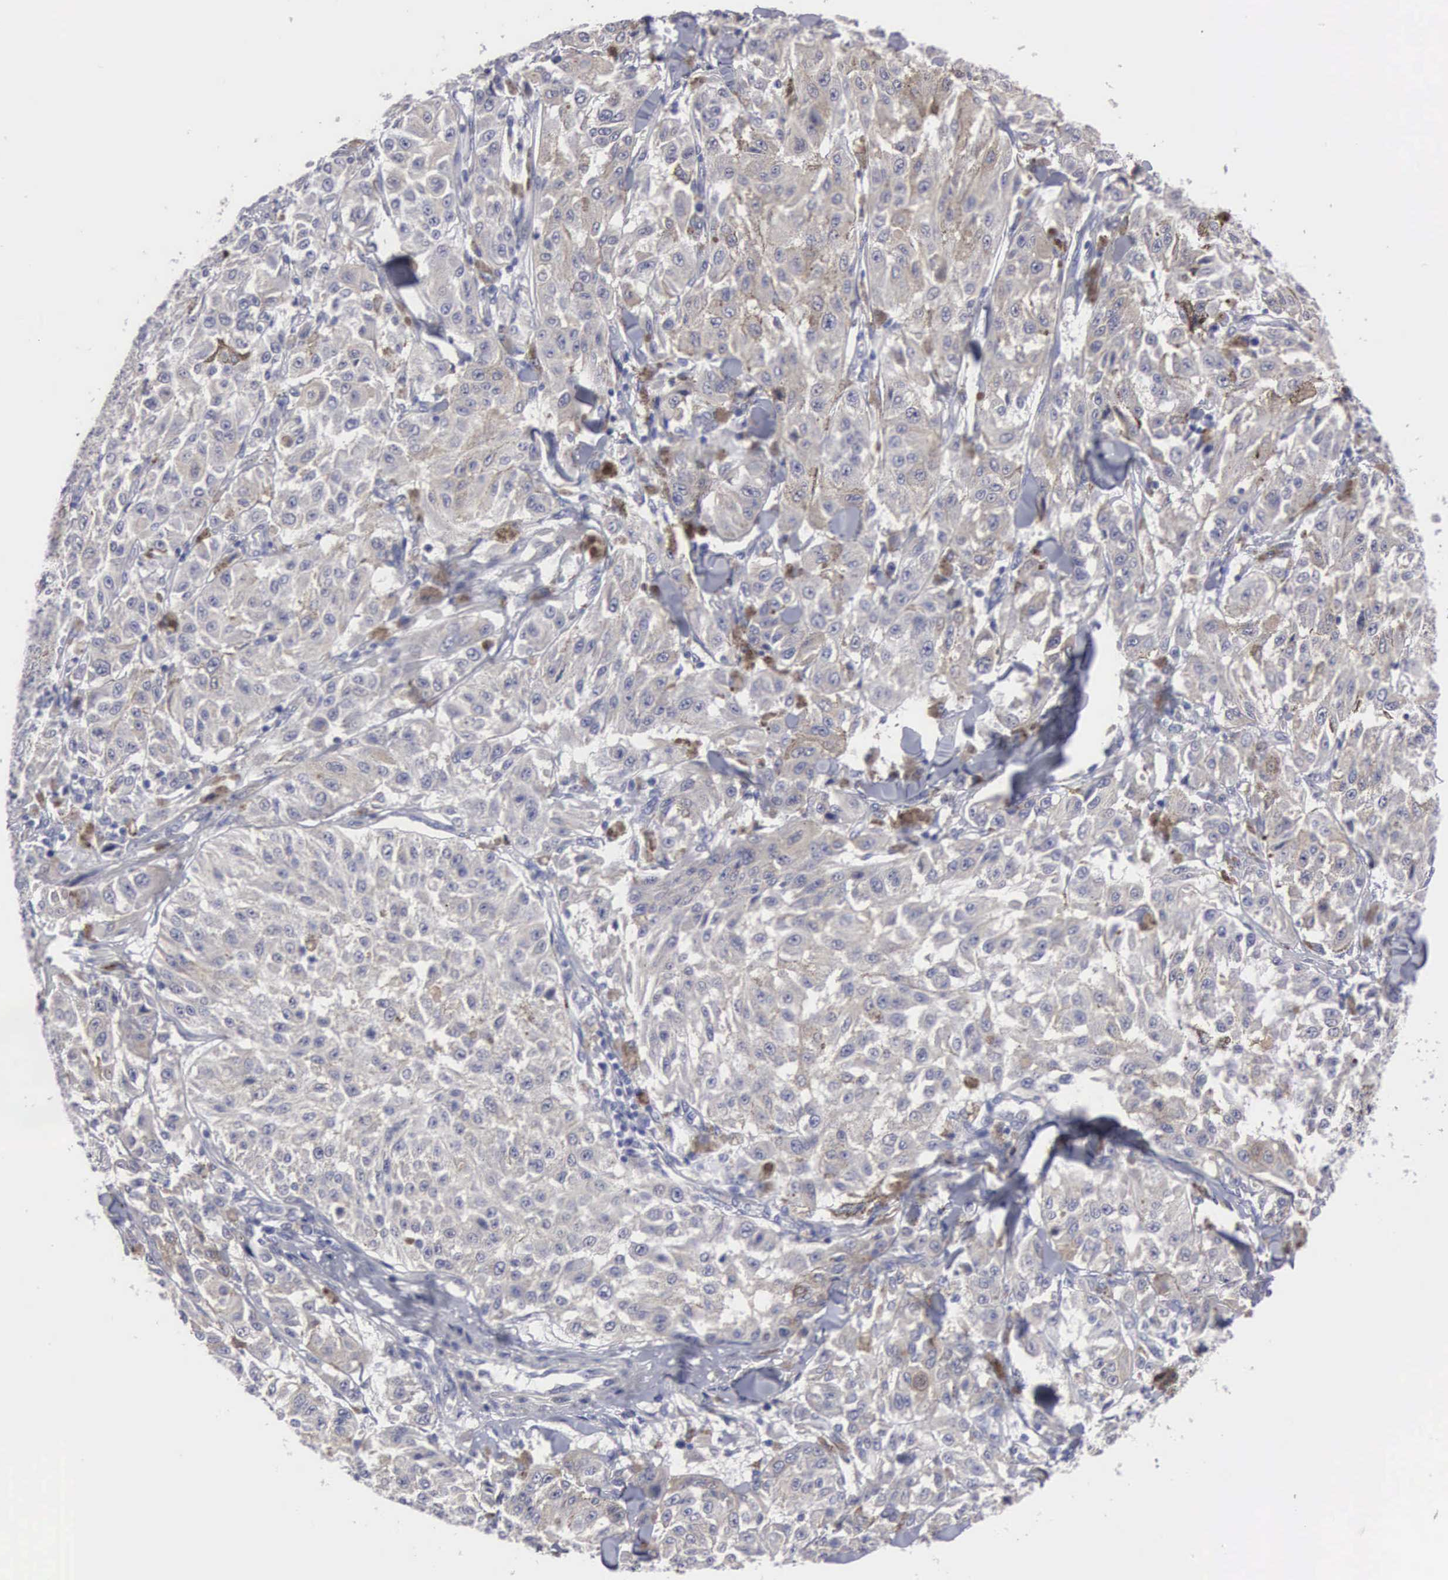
{"staining": {"intensity": "weak", "quantity": ">75%", "location": "cytoplasmic/membranous"}, "tissue": "melanoma", "cell_type": "Tumor cells", "image_type": "cancer", "snomed": [{"axis": "morphology", "description": "Malignant melanoma, NOS"}, {"axis": "topography", "description": "Skin"}], "caption": "This is an image of immunohistochemistry (IHC) staining of malignant melanoma, which shows weak expression in the cytoplasmic/membranous of tumor cells.", "gene": "CEP170B", "patient": {"sex": "female", "age": 64}}